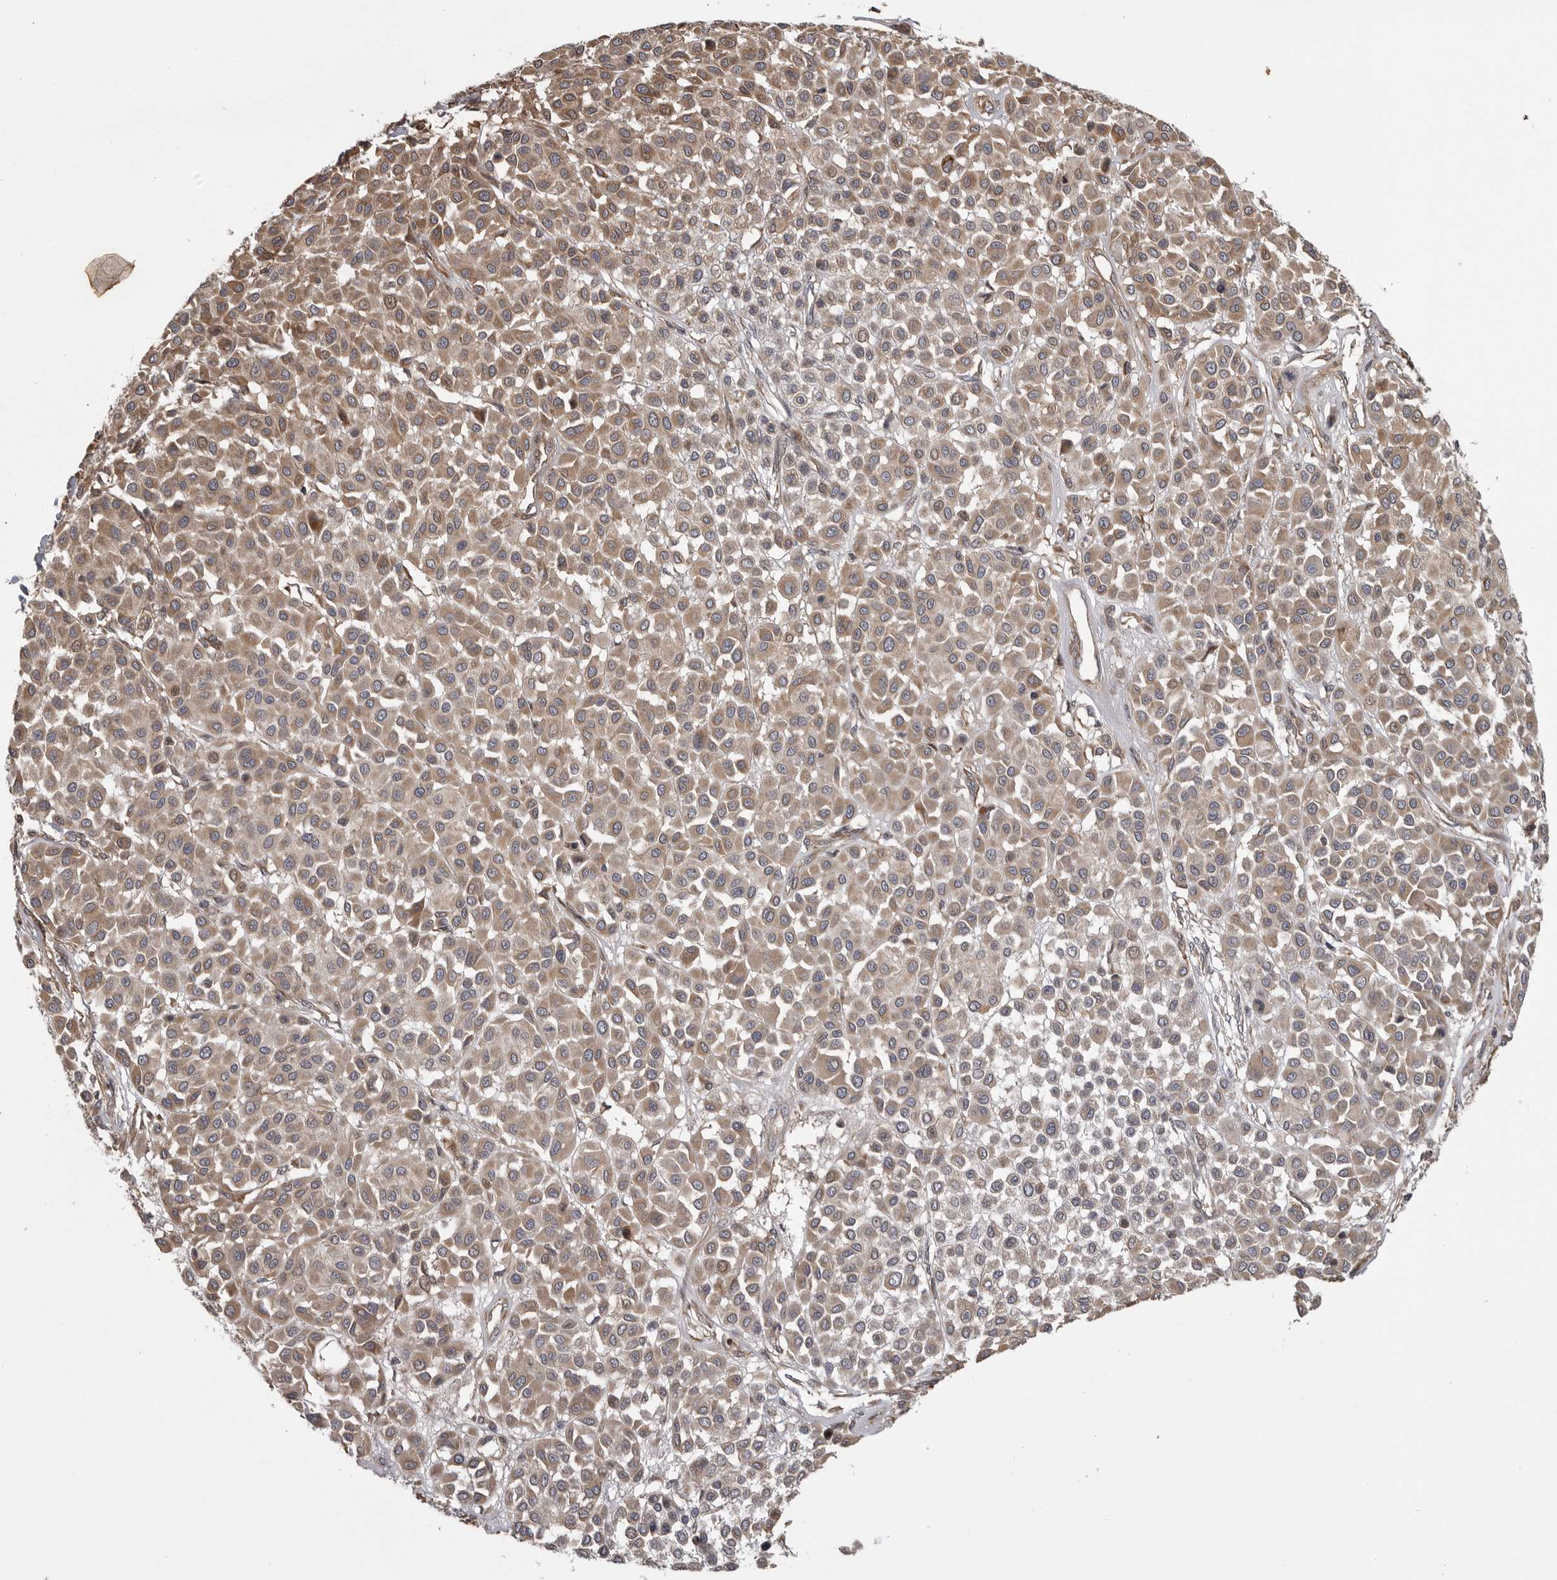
{"staining": {"intensity": "moderate", "quantity": ">75%", "location": "cytoplasmic/membranous"}, "tissue": "melanoma", "cell_type": "Tumor cells", "image_type": "cancer", "snomed": [{"axis": "morphology", "description": "Malignant melanoma, Metastatic site"}, {"axis": "topography", "description": "Soft tissue"}], "caption": "Human malignant melanoma (metastatic site) stained for a protein (brown) displays moderate cytoplasmic/membranous positive staining in approximately >75% of tumor cells.", "gene": "ZNRF1", "patient": {"sex": "male", "age": 41}}